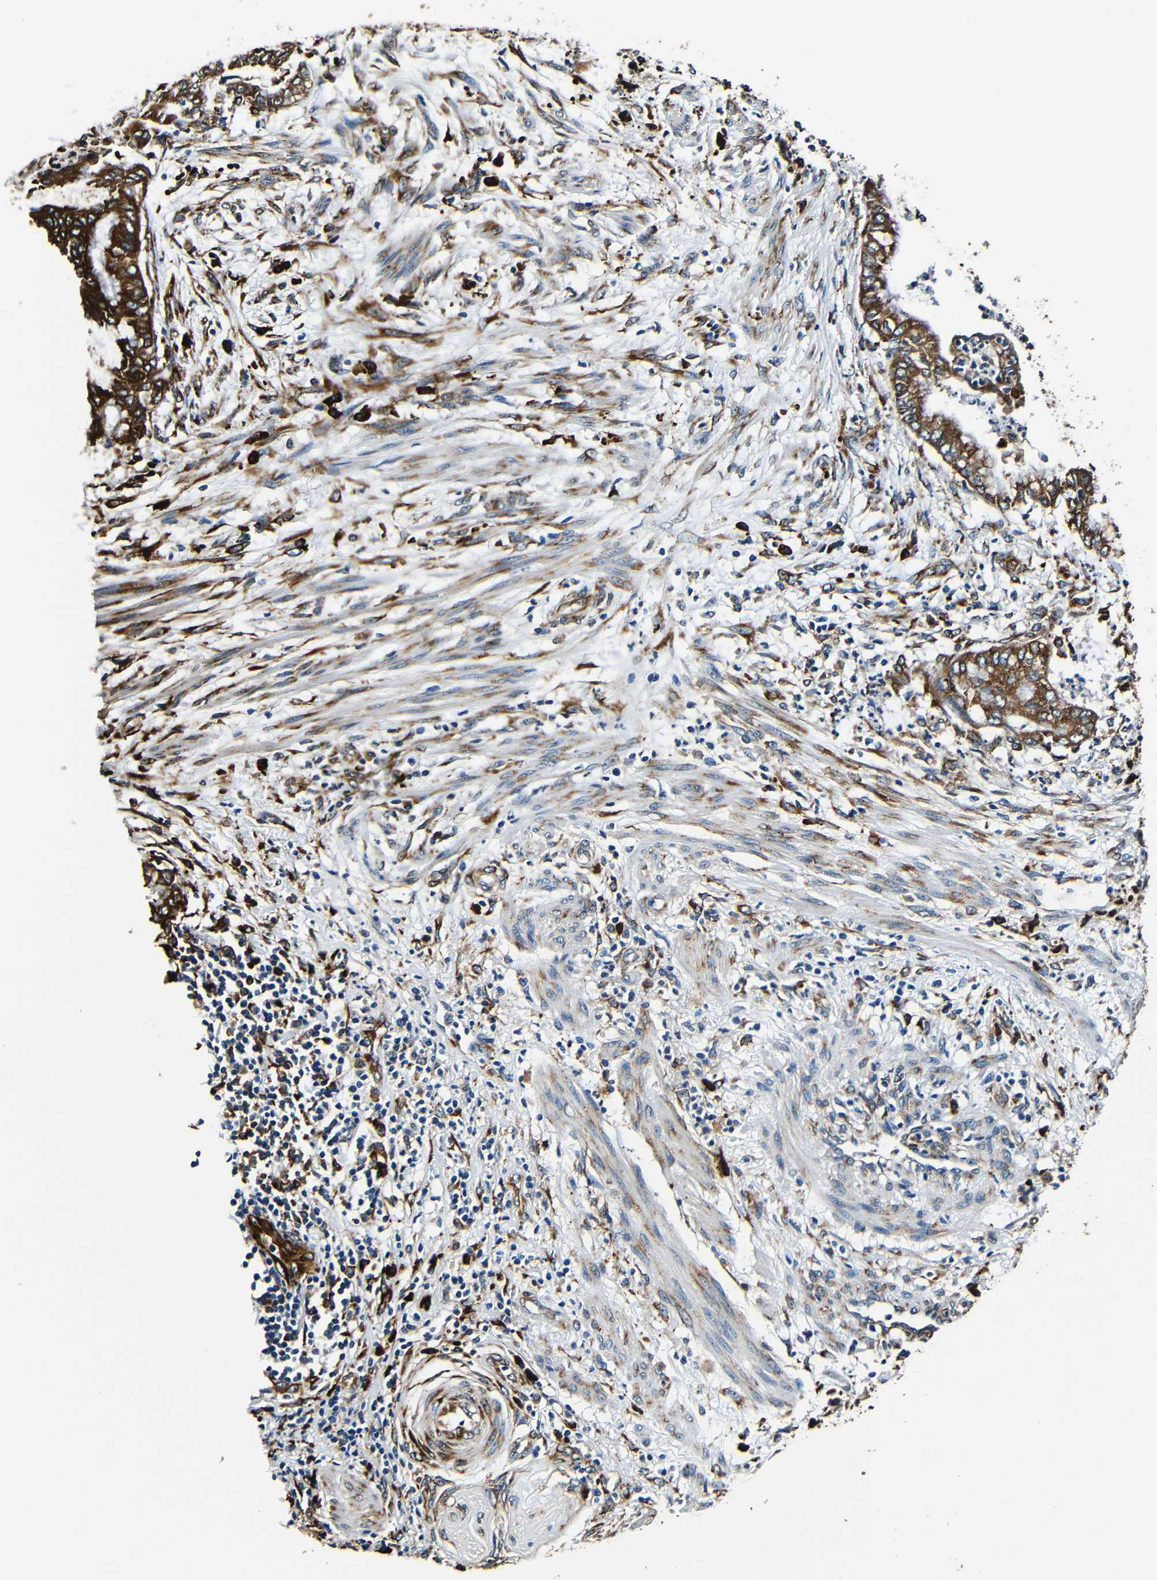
{"staining": {"intensity": "strong", "quantity": ">75%", "location": "cytoplasmic/membranous"}, "tissue": "endometrial cancer", "cell_type": "Tumor cells", "image_type": "cancer", "snomed": [{"axis": "morphology", "description": "Necrosis, NOS"}, {"axis": "morphology", "description": "Adenocarcinoma, NOS"}, {"axis": "topography", "description": "Endometrium"}], "caption": "This photomicrograph displays immunohistochemistry staining of endometrial cancer, with high strong cytoplasmic/membranous staining in about >75% of tumor cells.", "gene": "RRBP1", "patient": {"sex": "female", "age": 79}}